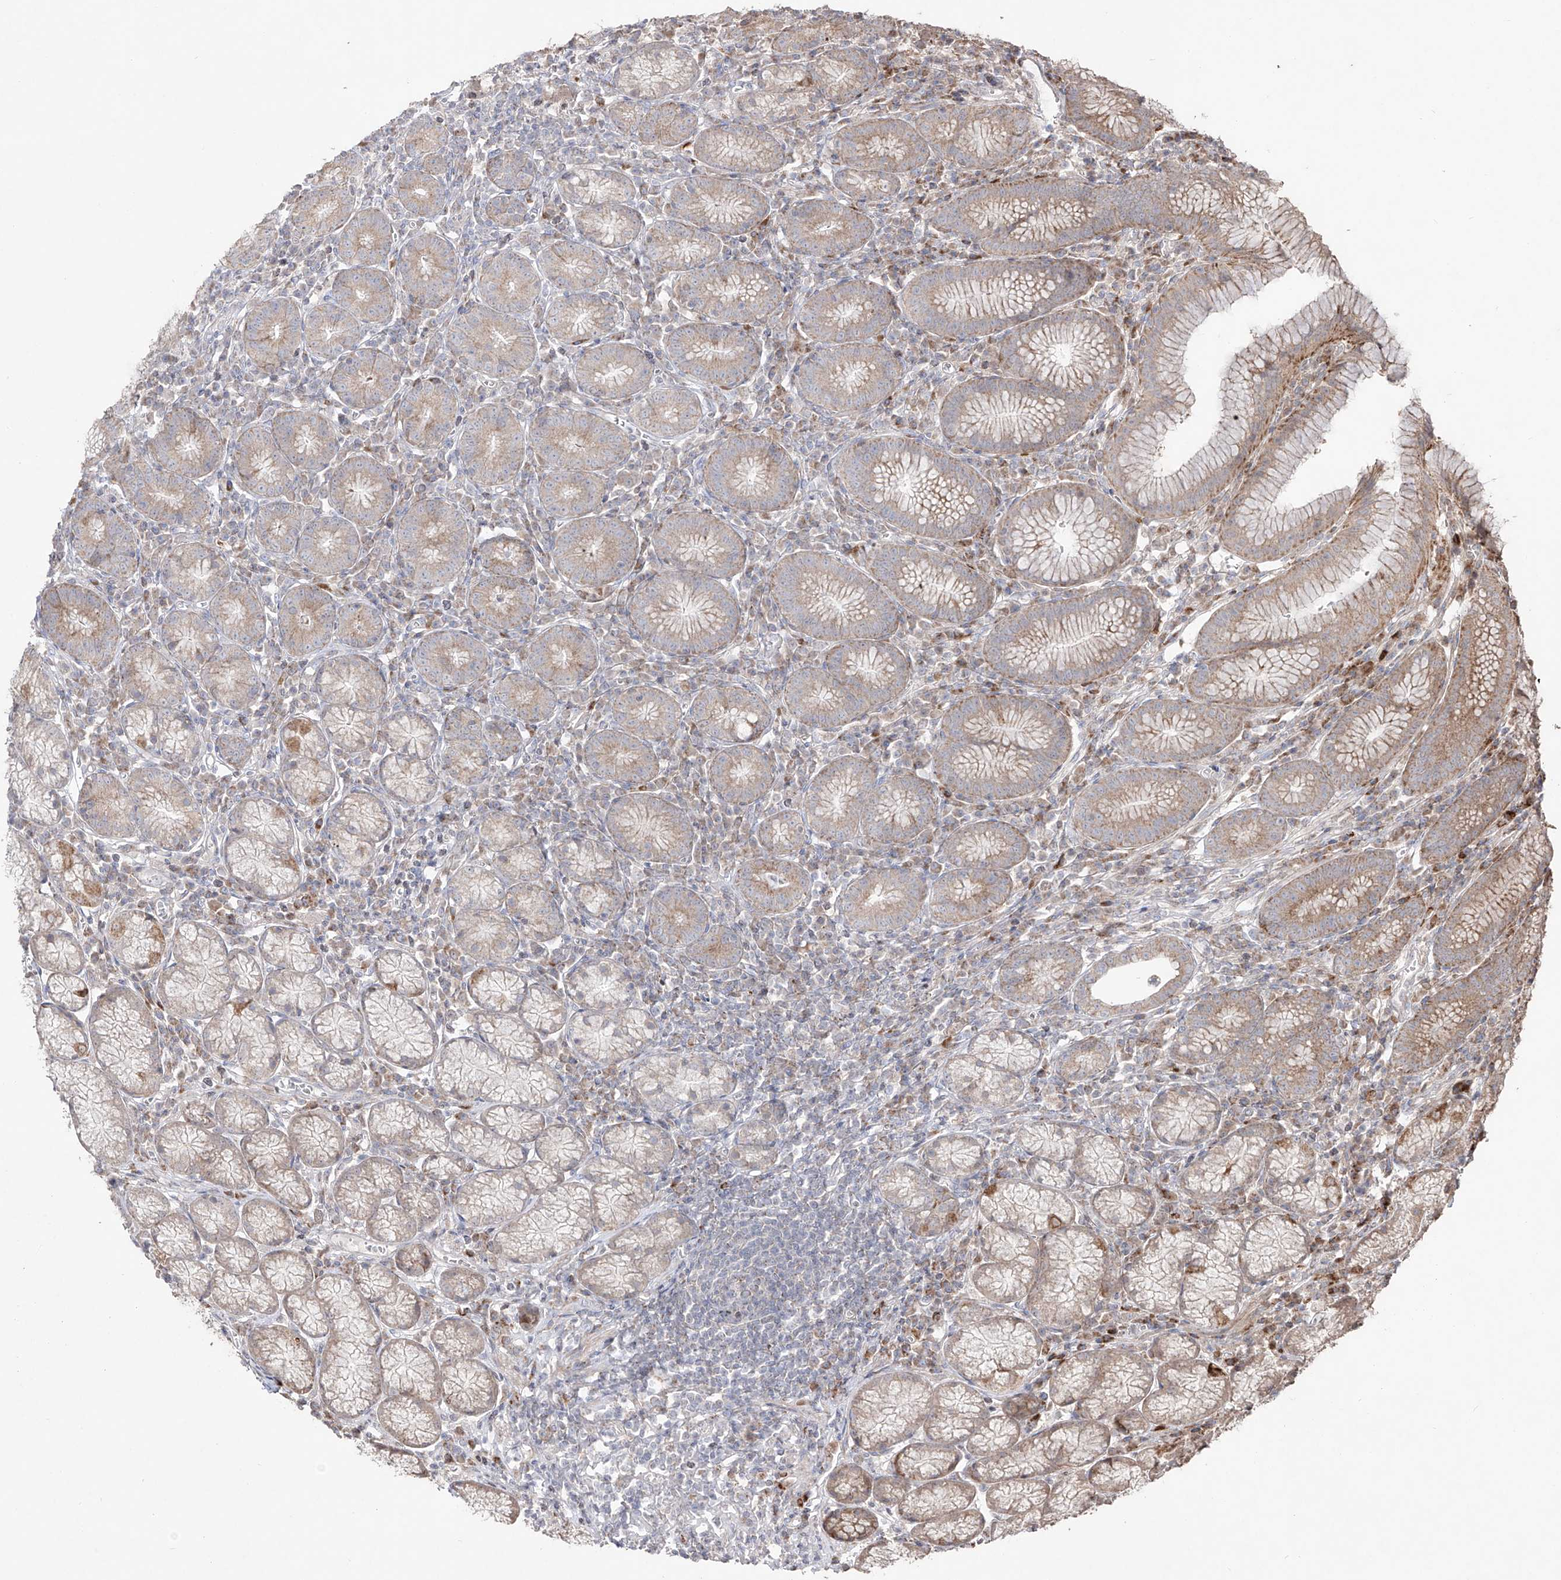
{"staining": {"intensity": "moderate", "quantity": ">75%", "location": "cytoplasmic/membranous"}, "tissue": "stomach", "cell_type": "Glandular cells", "image_type": "normal", "snomed": [{"axis": "morphology", "description": "Normal tissue, NOS"}, {"axis": "topography", "description": "Stomach"}], "caption": "Approximately >75% of glandular cells in normal human stomach show moderate cytoplasmic/membranous protein positivity as visualized by brown immunohistochemical staining.", "gene": "YKT6", "patient": {"sex": "male", "age": 55}}